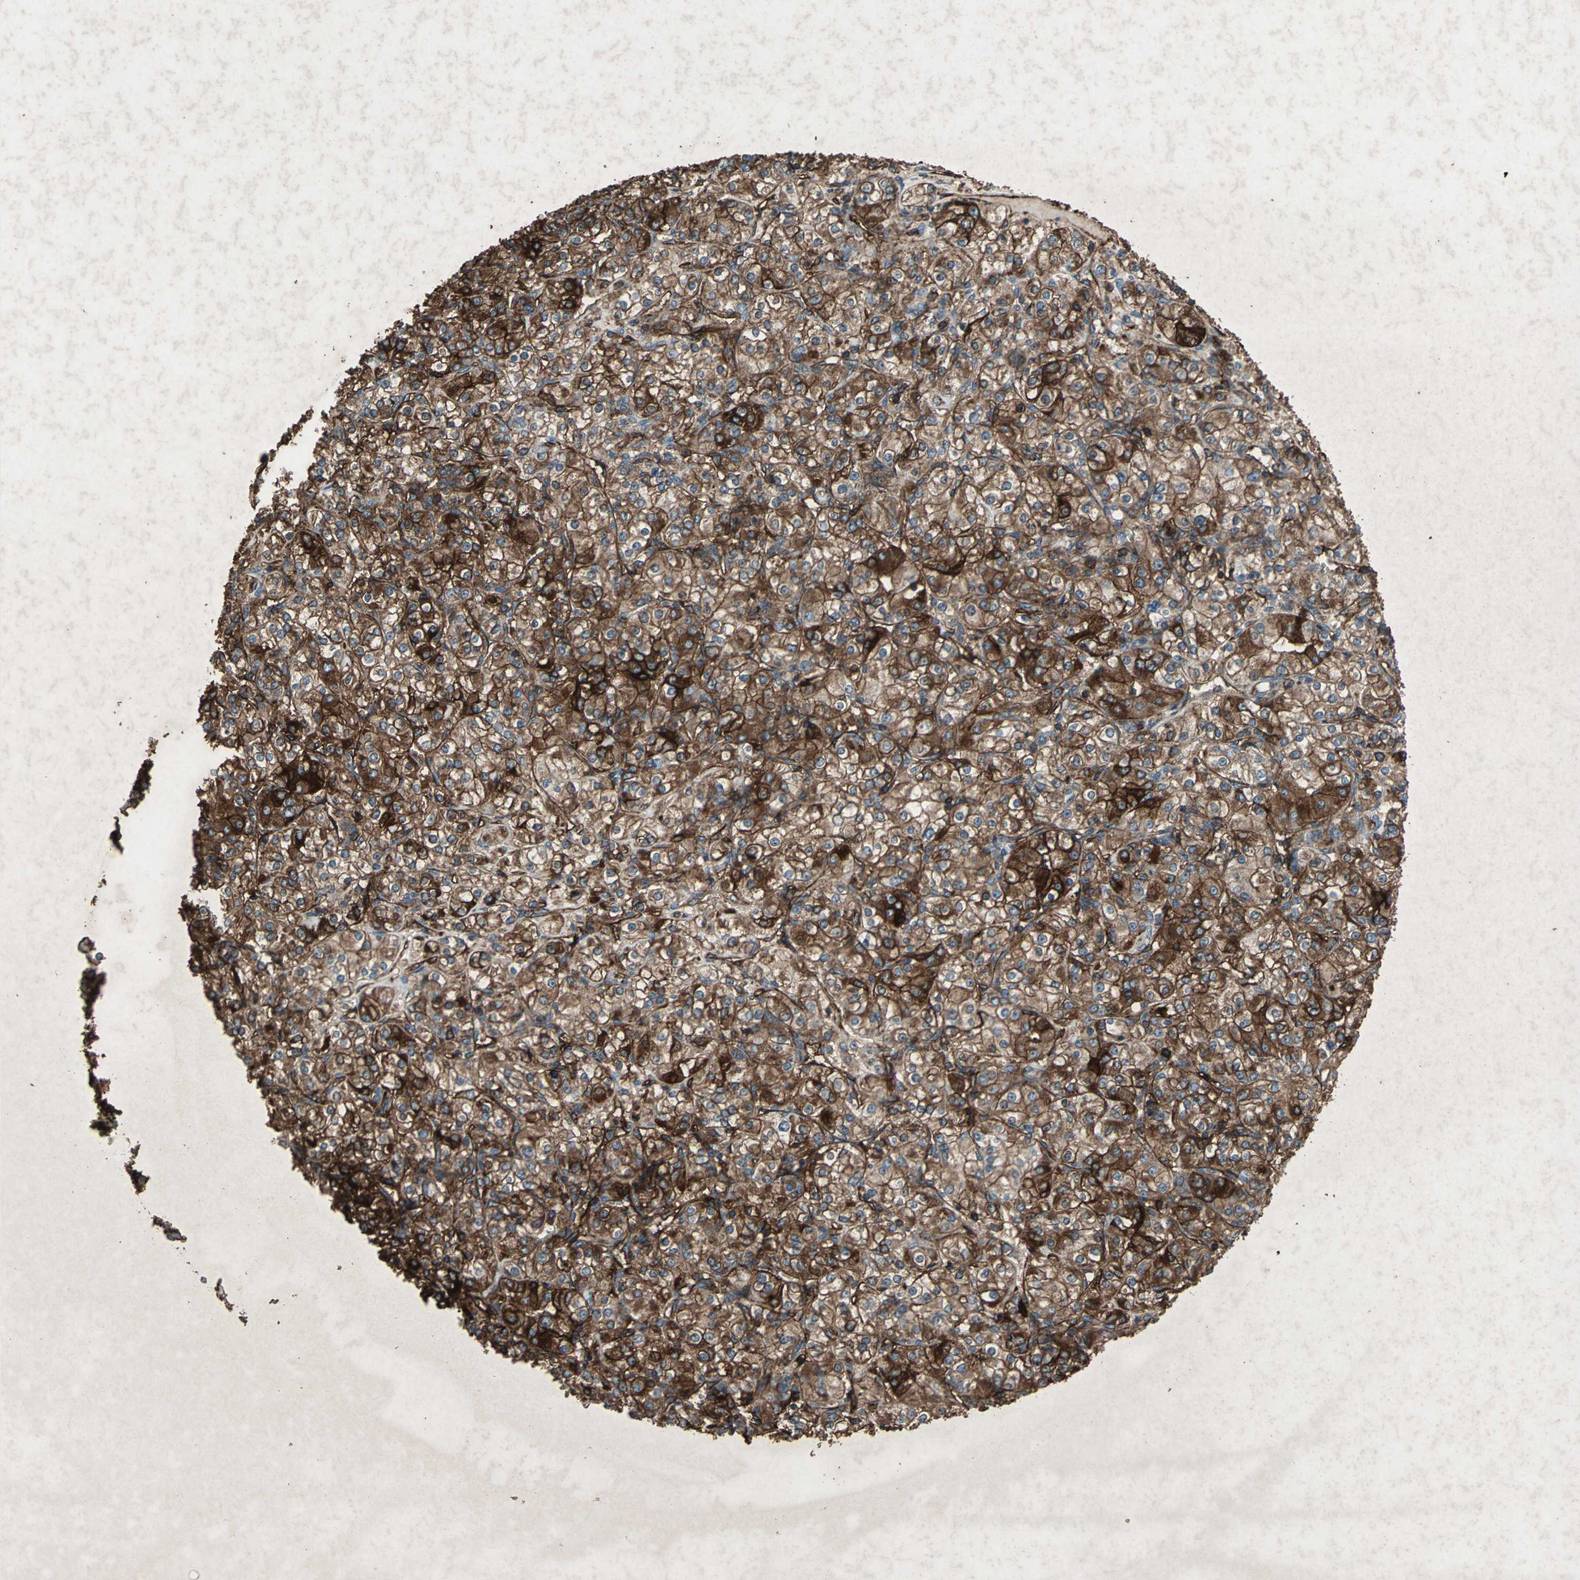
{"staining": {"intensity": "strong", "quantity": ">75%", "location": "cytoplasmic/membranous"}, "tissue": "renal cancer", "cell_type": "Tumor cells", "image_type": "cancer", "snomed": [{"axis": "morphology", "description": "Adenocarcinoma, NOS"}, {"axis": "topography", "description": "Kidney"}], "caption": "This is an image of immunohistochemistry staining of renal adenocarcinoma, which shows strong expression in the cytoplasmic/membranous of tumor cells.", "gene": "CCR6", "patient": {"sex": "male", "age": 77}}